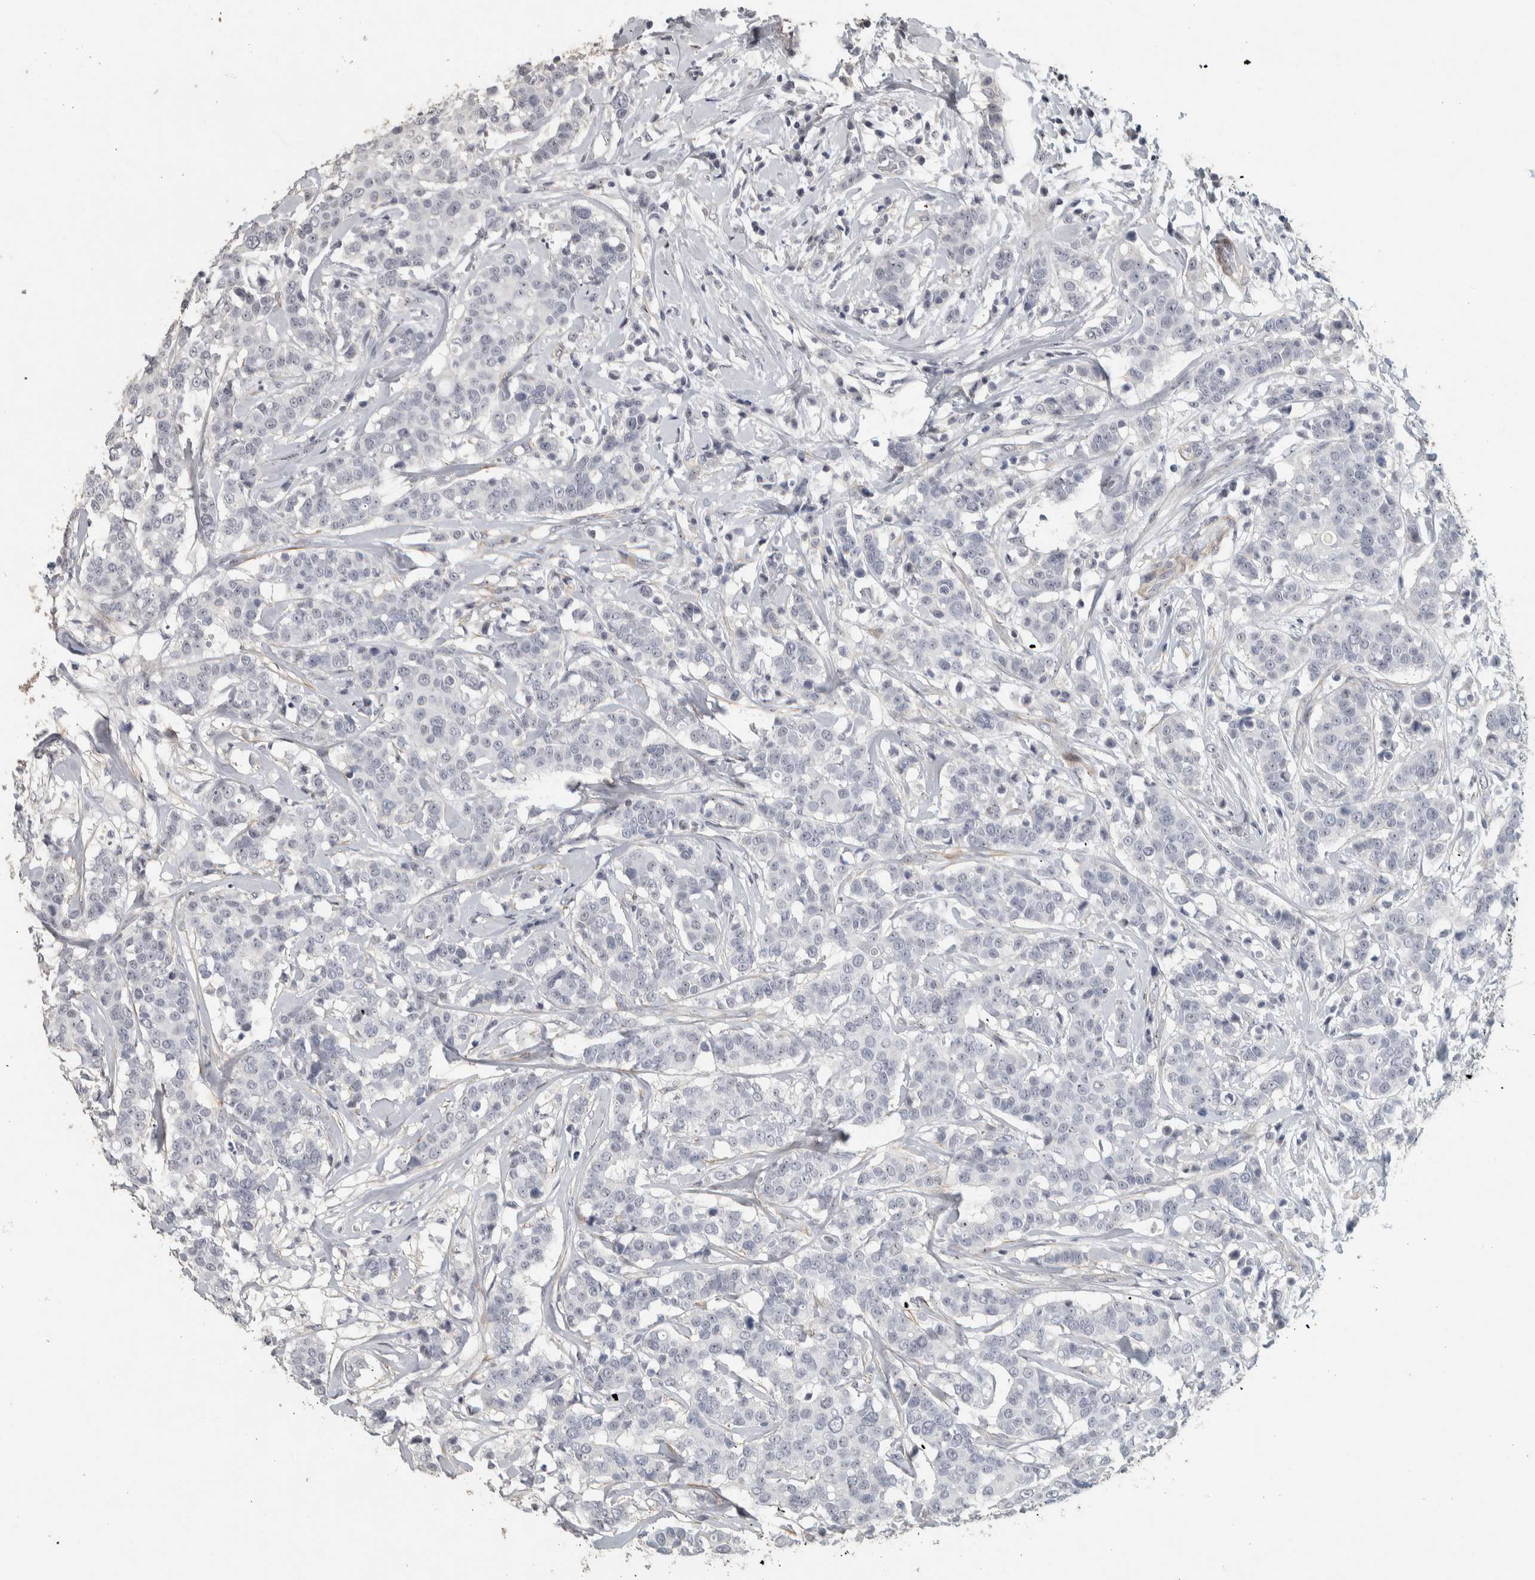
{"staining": {"intensity": "negative", "quantity": "none", "location": "none"}, "tissue": "breast cancer", "cell_type": "Tumor cells", "image_type": "cancer", "snomed": [{"axis": "morphology", "description": "Duct carcinoma"}, {"axis": "topography", "description": "Breast"}], "caption": "Immunohistochemistry (IHC) of human breast invasive ductal carcinoma displays no expression in tumor cells.", "gene": "DCAF10", "patient": {"sex": "female", "age": 27}}